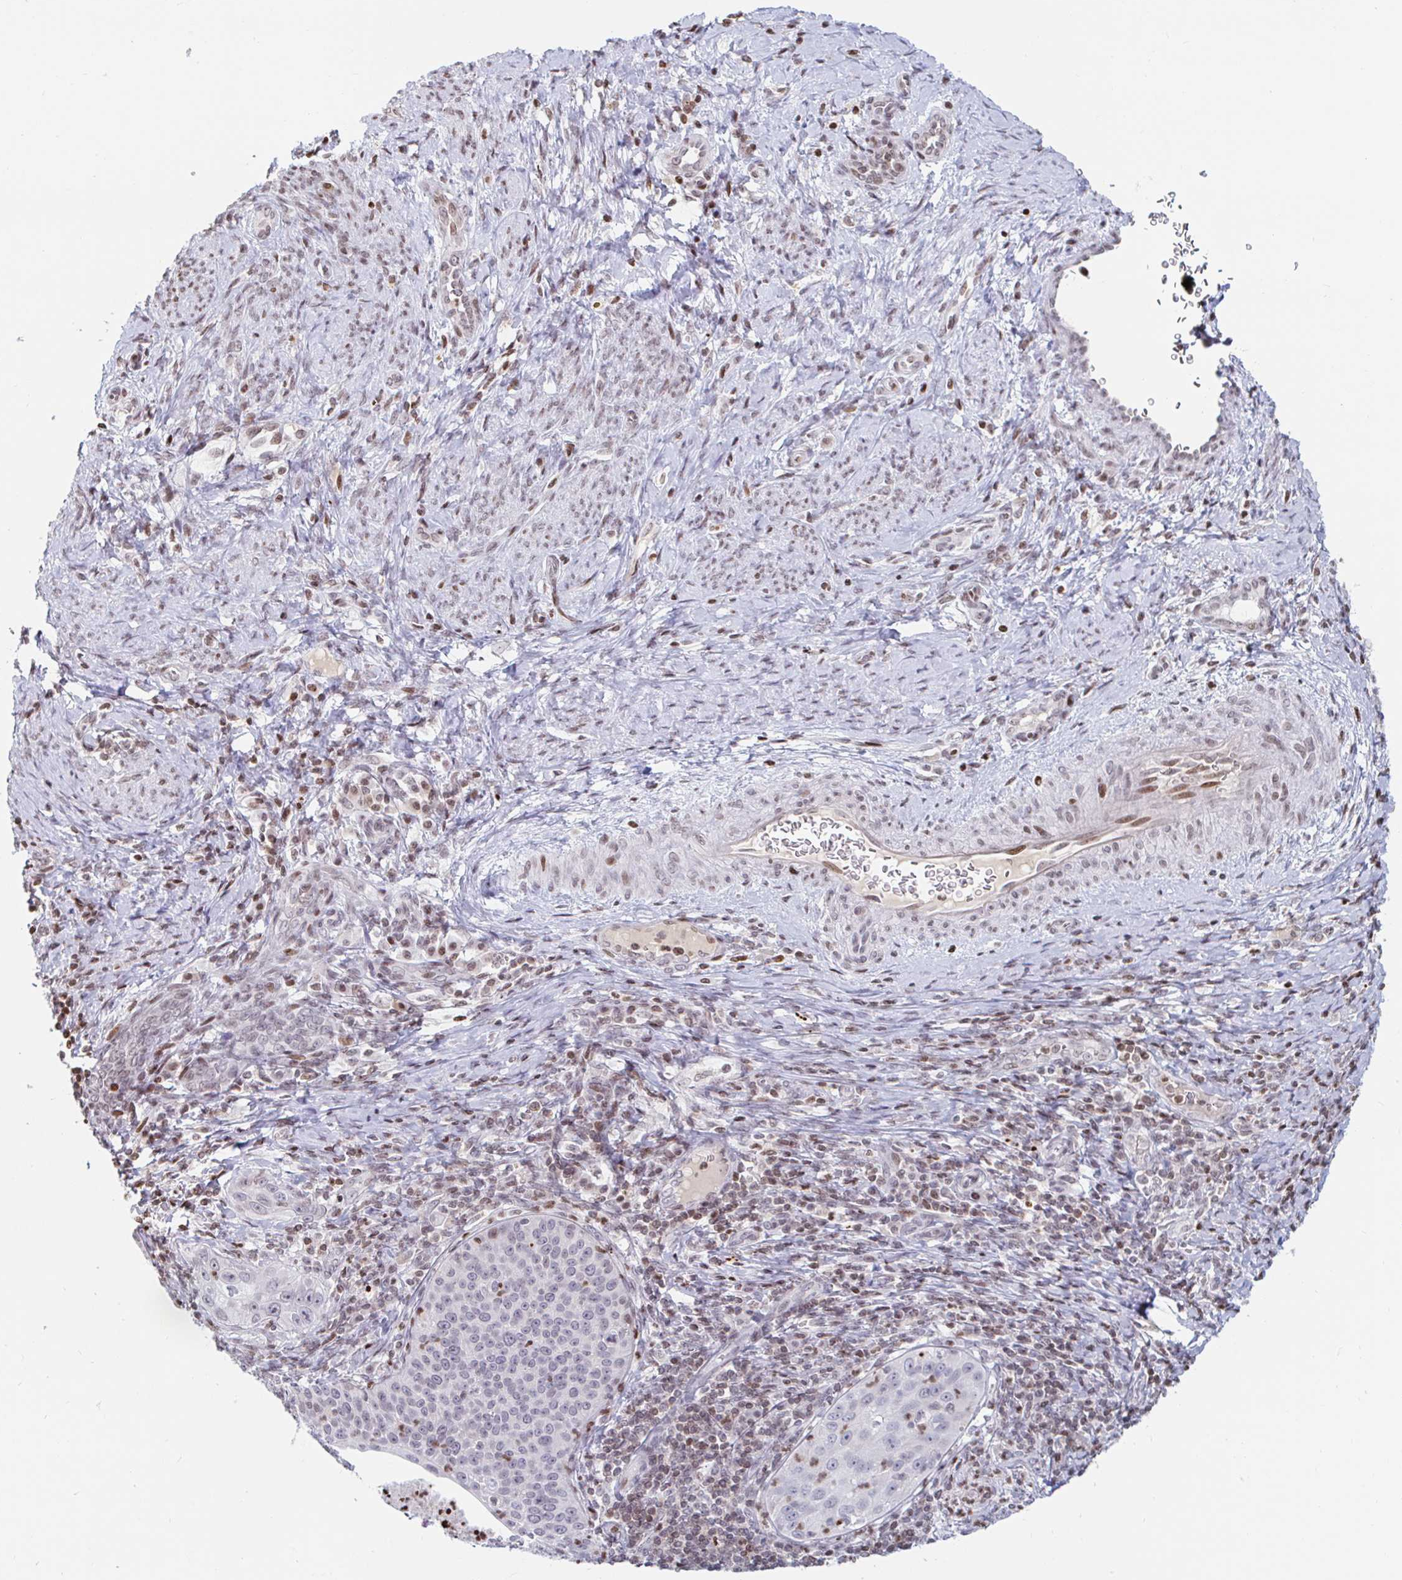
{"staining": {"intensity": "negative", "quantity": "none", "location": "none"}, "tissue": "cervical cancer", "cell_type": "Tumor cells", "image_type": "cancer", "snomed": [{"axis": "morphology", "description": "Squamous cell carcinoma, NOS"}, {"axis": "topography", "description": "Cervix"}], "caption": "An immunohistochemistry histopathology image of squamous cell carcinoma (cervical) is shown. There is no staining in tumor cells of squamous cell carcinoma (cervical). (Brightfield microscopy of DAB immunohistochemistry at high magnification).", "gene": "HOXC10", "patient": {"sex": "female", "age": 30}}